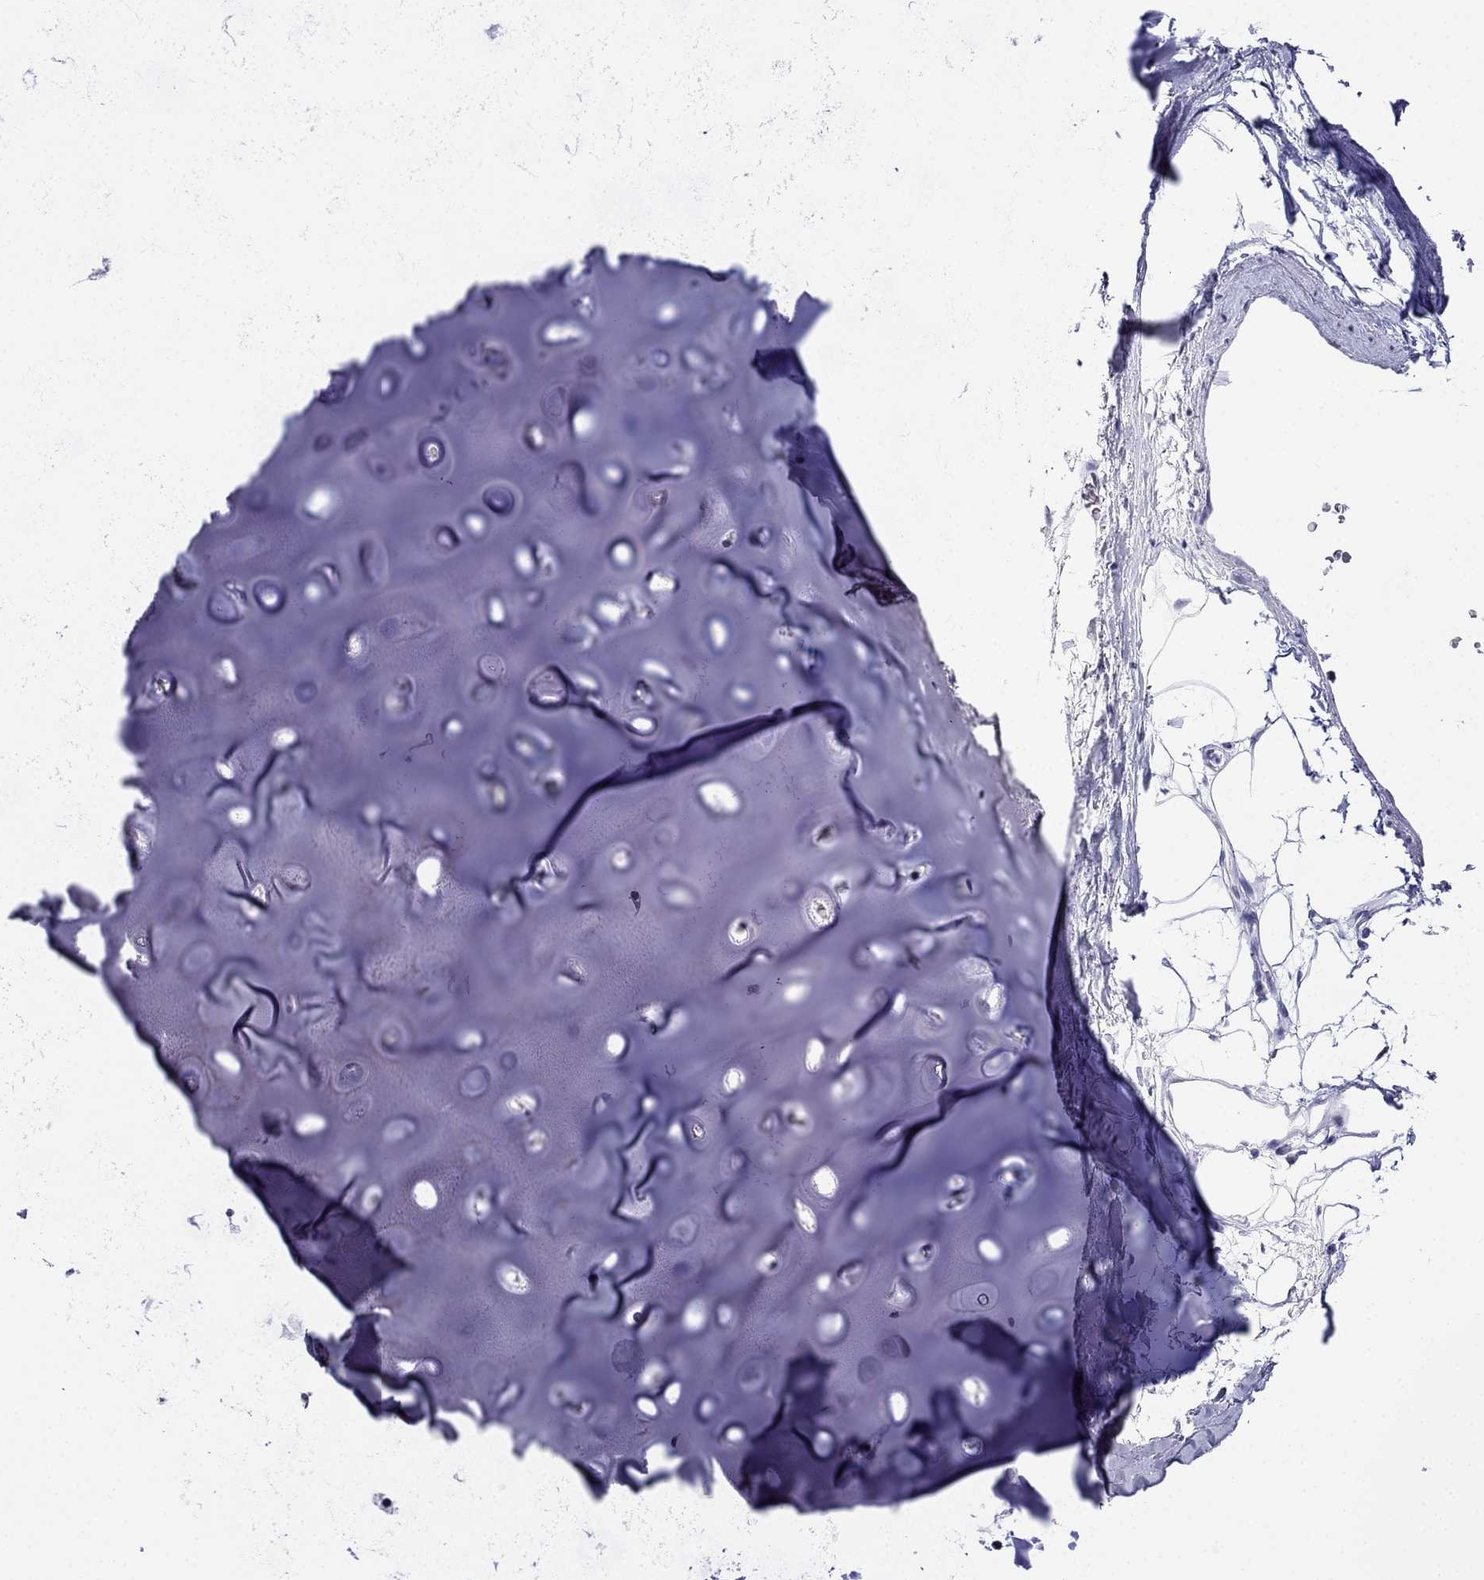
{"staining": {"intensity": "negative", "quantity": "none", "location": "none"}, "tissue": "adipose tissue", "cell_type": "Adipocytes", "image_type": "normal", "snomed": [{"axis": "morphology", "description": "Normal tissue, NOS"}, {"axis": "topography", "description": "Cartilage tissue"}, {"axis": "topography", "description": "Bronchus"}], "caption": "DAB immunohistochemical staining of benign adipose tissue reveals no significant expression in adipocytes.", "gene": "PPM1G", "patient": {"sex": "male", "age": 58}}